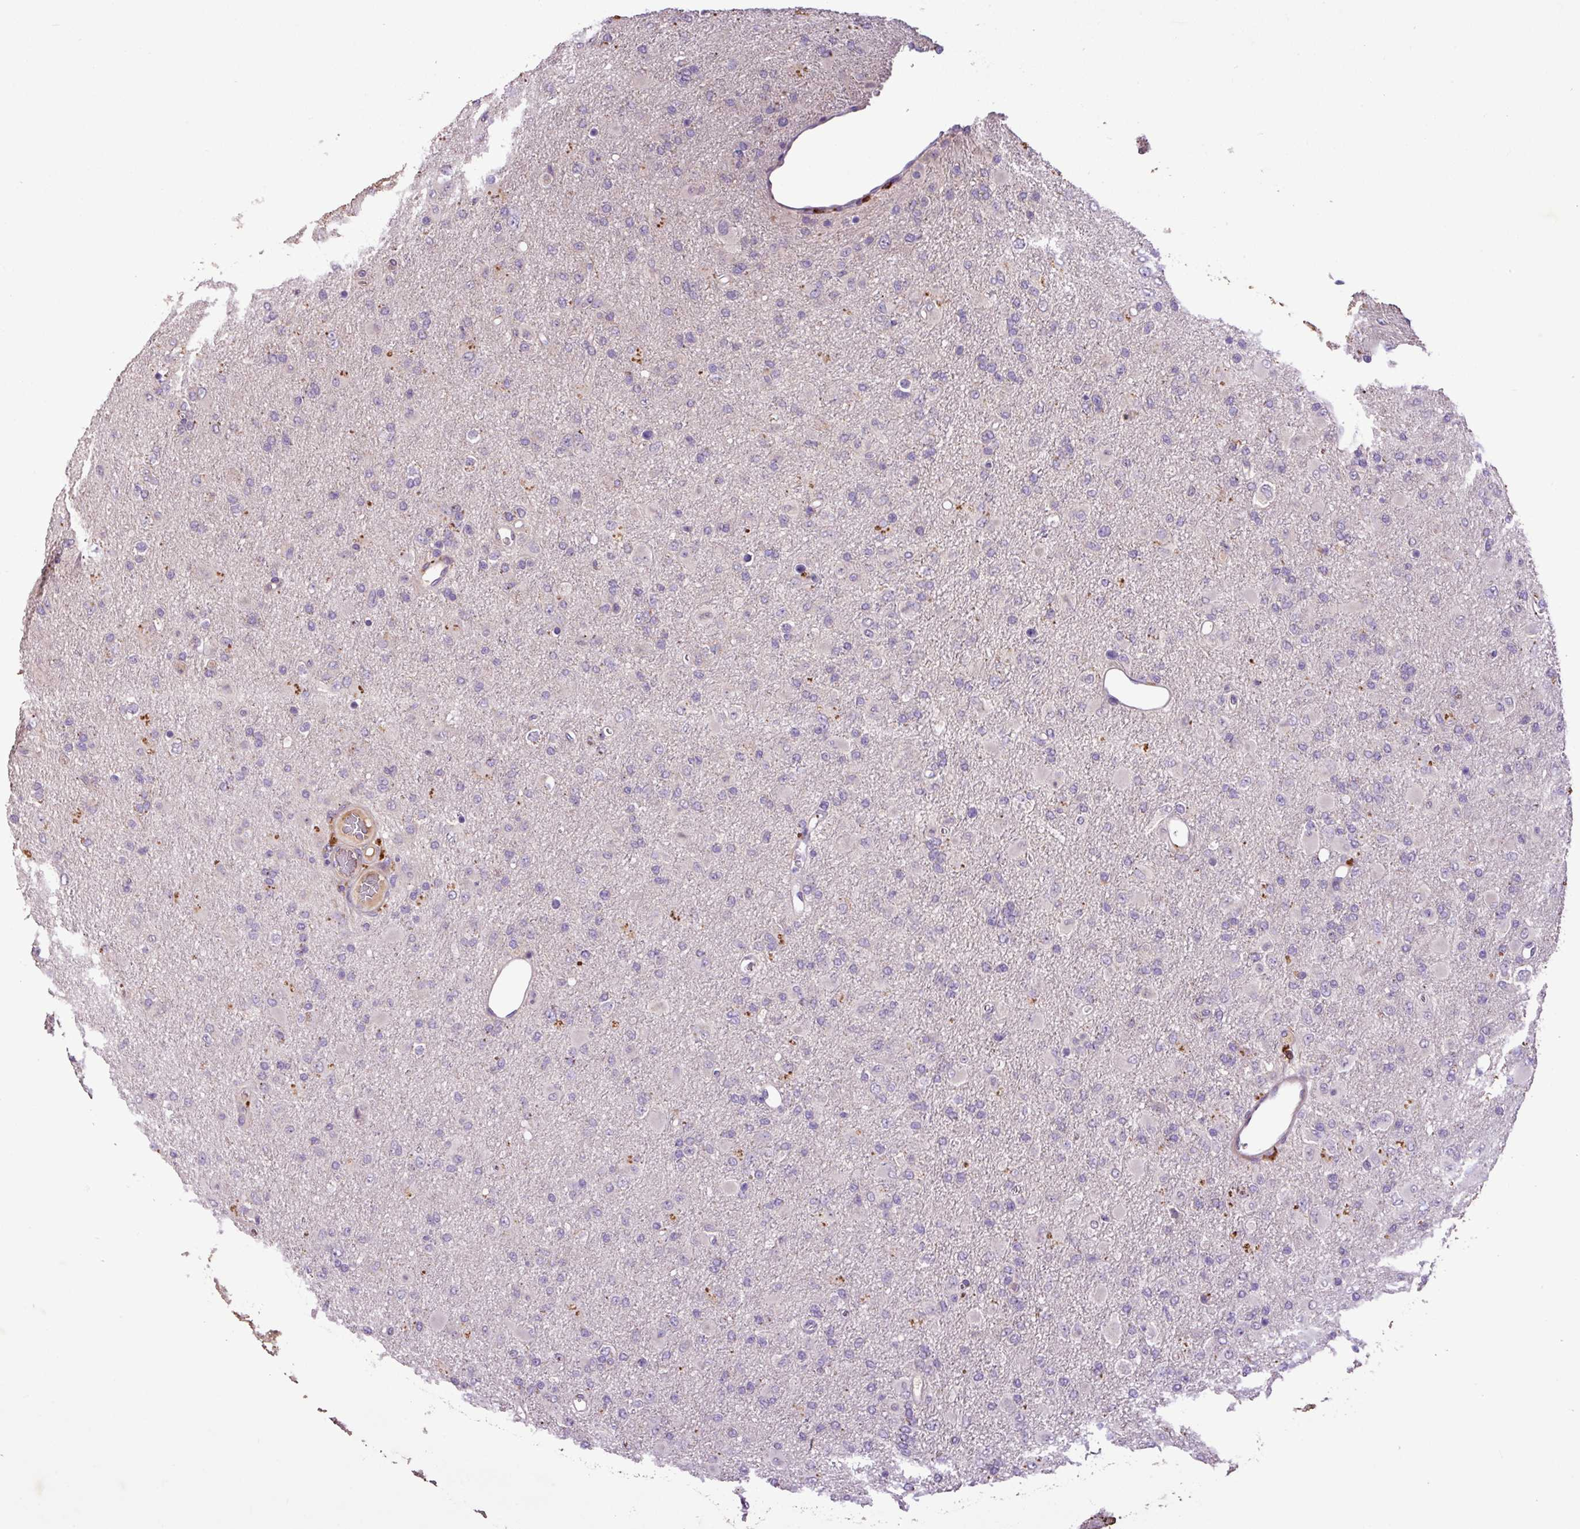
{"staining": {"intensity": "negative", "quantity": "none", "location": "none"}, "tissue": "glioma", "cell_type": "Tumor cells", "image_type": "cancer", "snomed": [{"axis": "morphology", "description": "Glioma, malignant, Low grade"}, {"axis": "topography", "description": "Brain"}], "caption": "Tumor cells show no significant staining in glioma.", "gene": "ZNF266", "patient": {"sex": "male", "age": 65}}